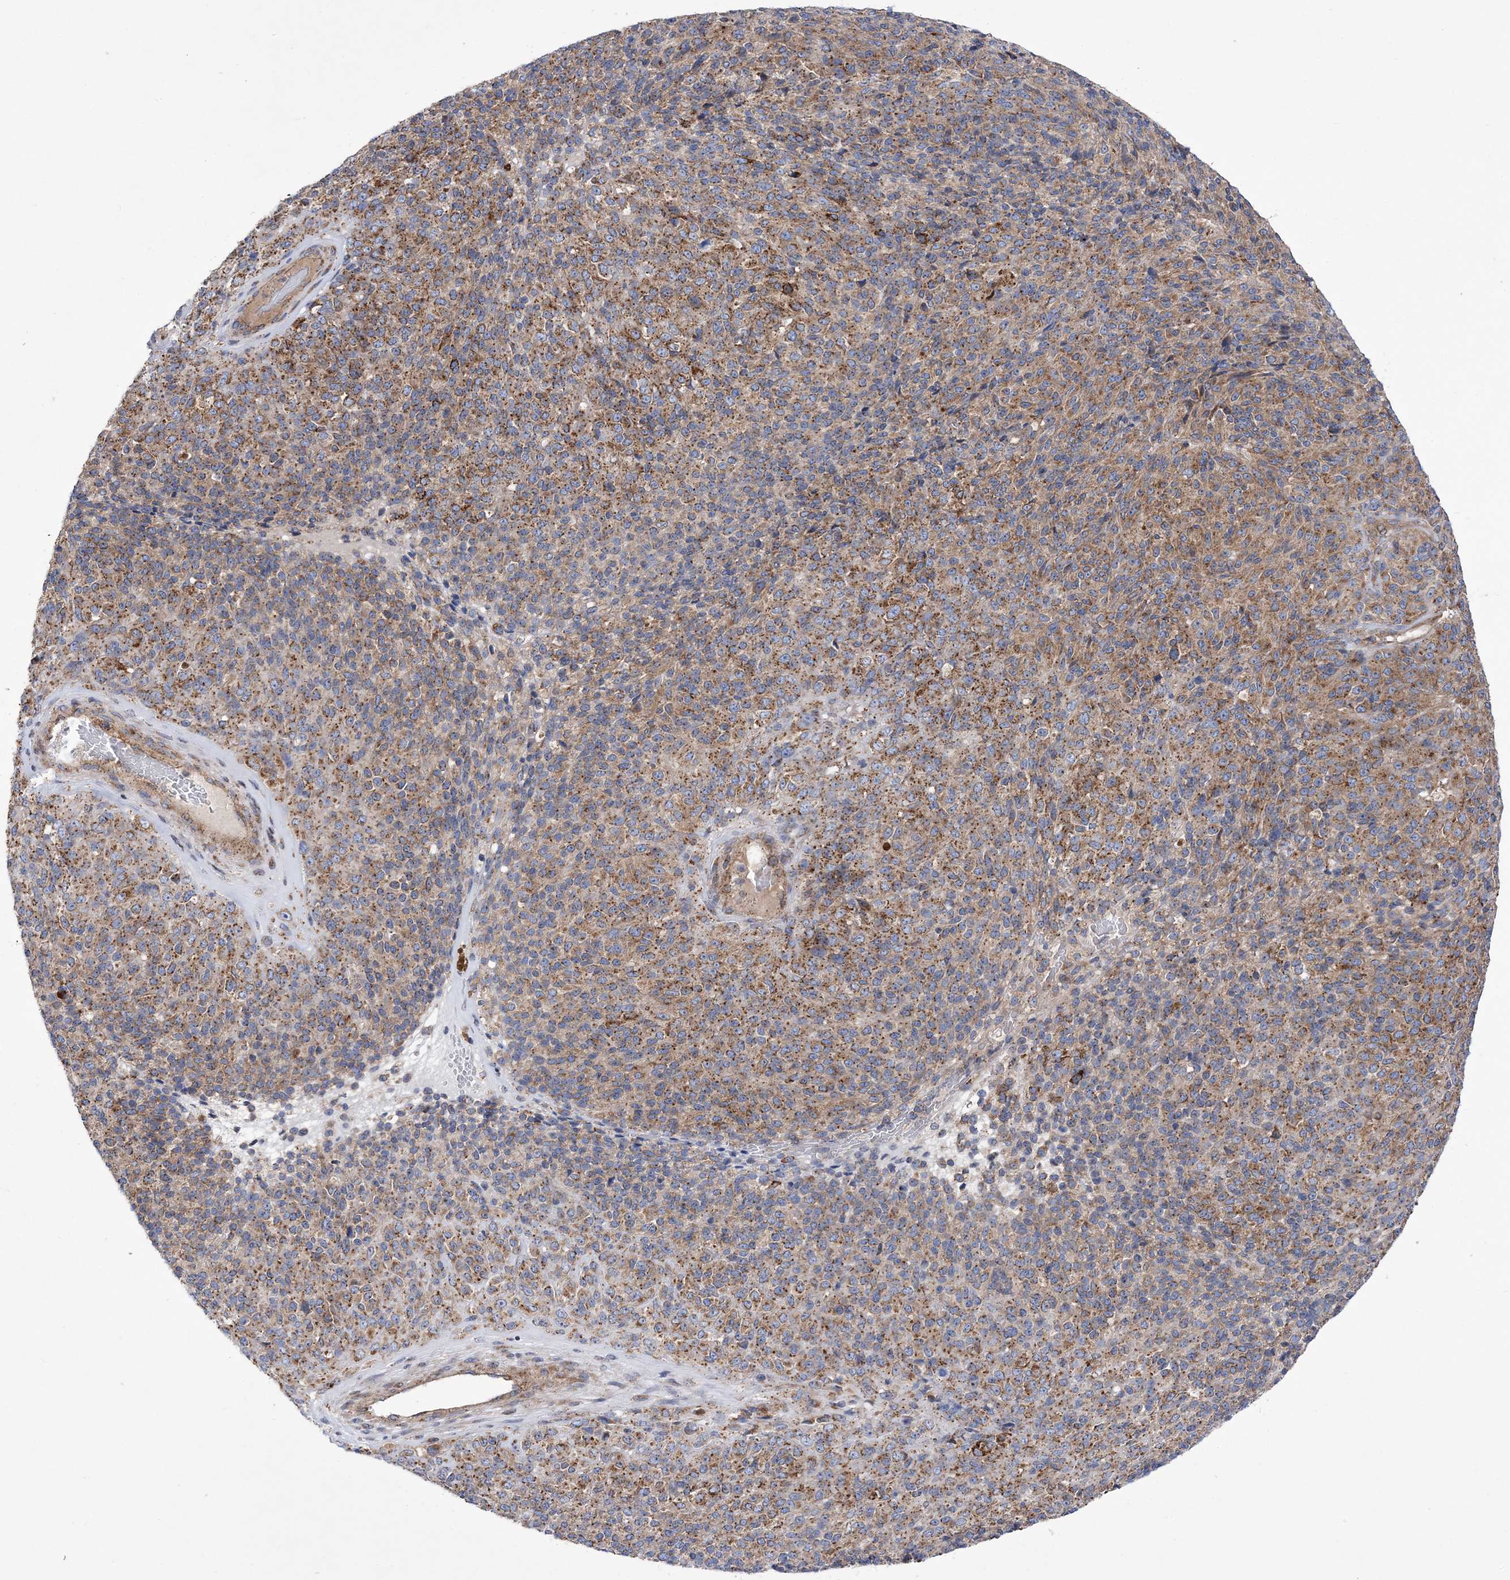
{"staining": {"intensity": "moderate", "quantity": ">75%", "location": "cytoplasmic/membranous"}, "tissue": "melanoma", "cell_type": "Tumor cells", "image_type": "cancer", "snomed": [{"axis": "morphology", "description": "Malignant melanoma, Metastatic site"}, {"axis": "topography", "description": "Brain"}], "caption": "Human malignant melanoma (metastatic site) stained for a protein (brown) demonstrates moderate cytoplasmic/membranous positive staining in about >75% of tumor cells.", "gene": "COPB2", "patient": {"sex": "female", "age": 56}}